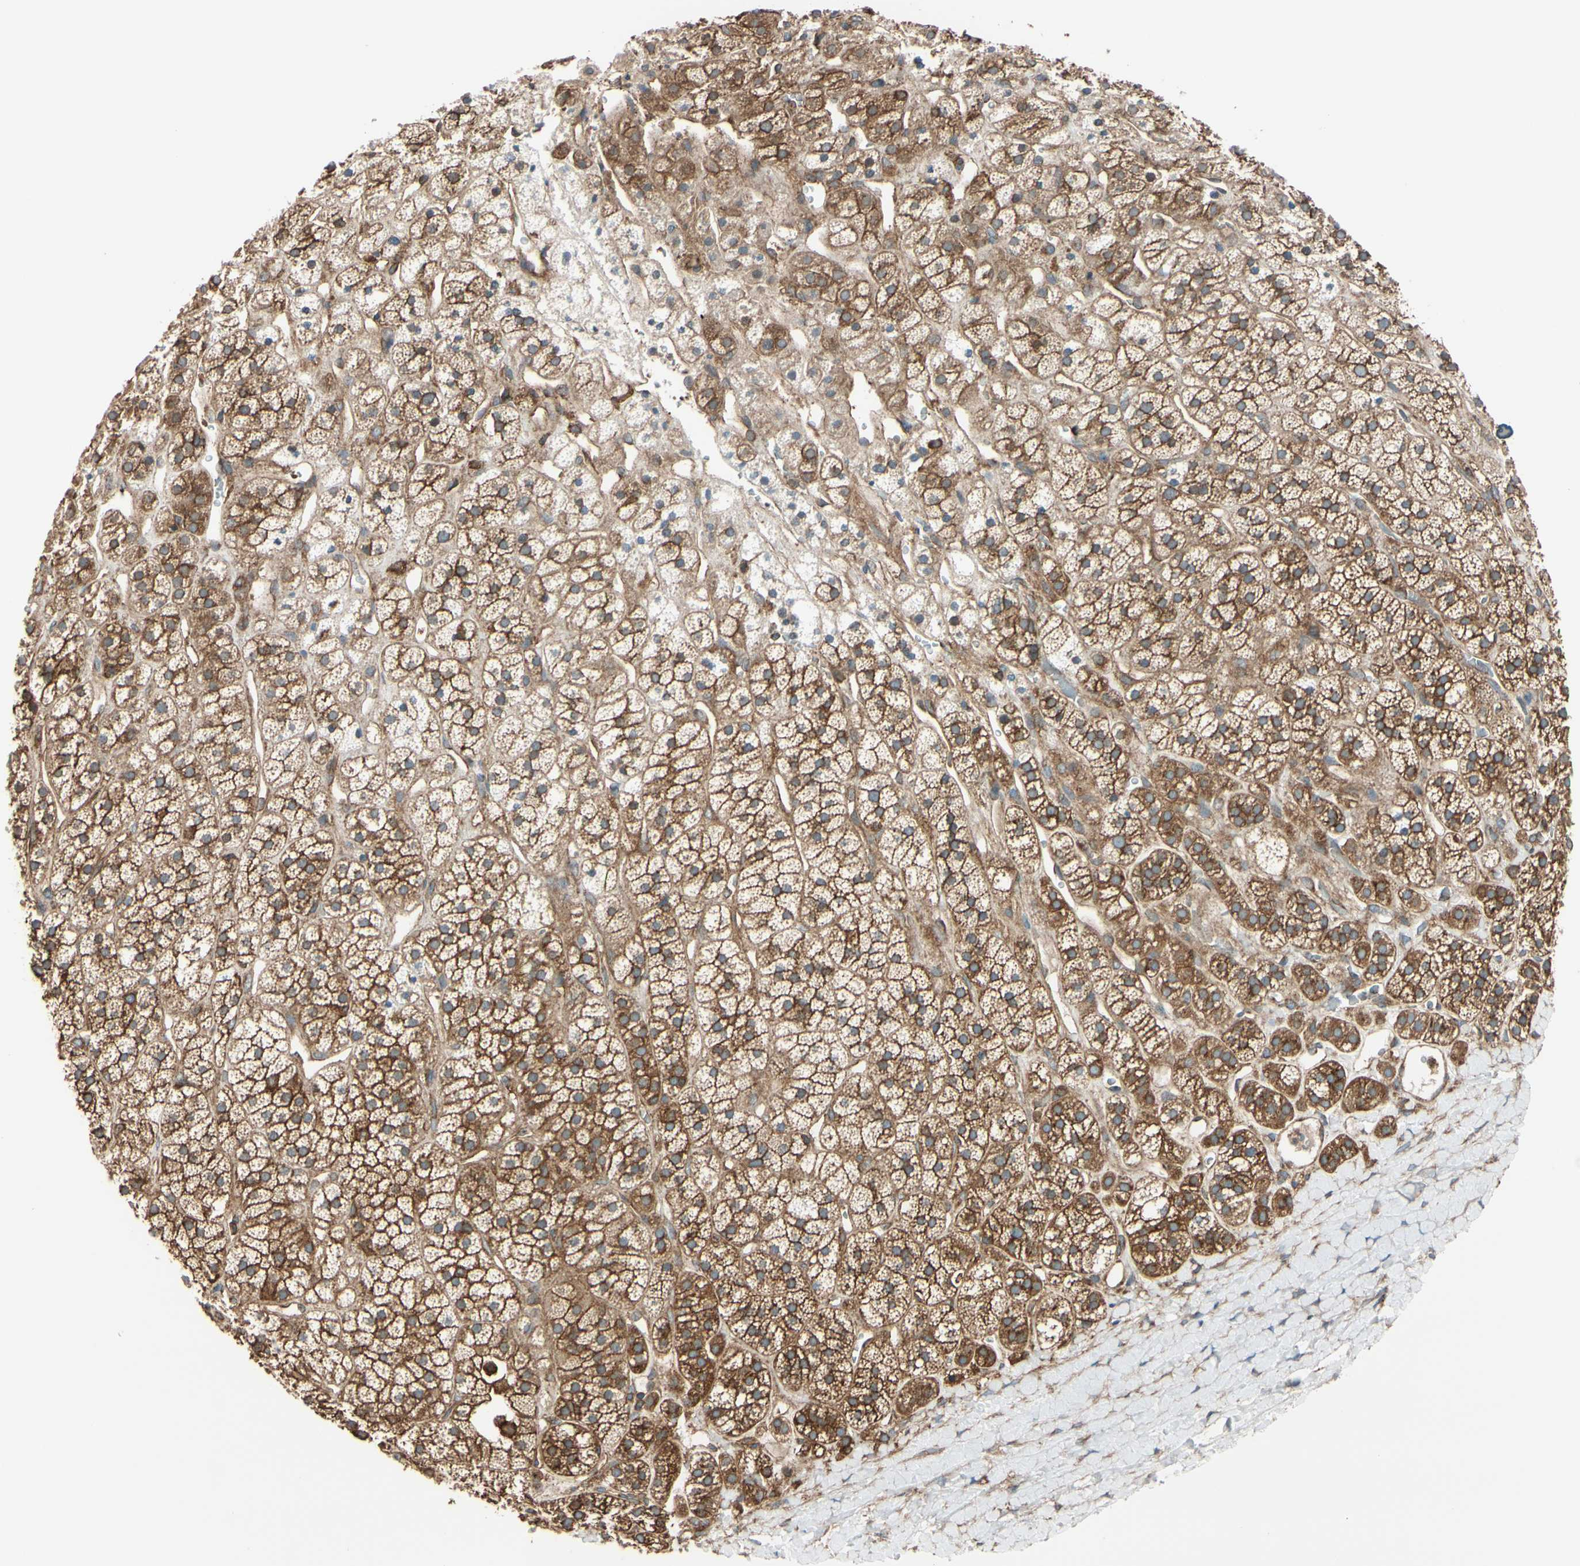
{"staining": {"intensity": "moderate", "quantity": ">75%", "location": "cytoplasmic/membranous"}, "tissue": "adrenal gland", "cell_type": "Glandular cells", "image_type": "normal", "snomed": [{"axis": "morphology", "description": "Normal tissue, NOS"}, {"axis": "topography", "description": "Adrenal gland"}], "caption": "The immunohistochemical stain shows moderate cytoplasmic/membranous staining in glandular cells of benign adrenal gland. The protein is shown in brown color, while the nuclei are stained blue.", "gene": "EPS15", "patient": {"sex": "male", "age": 56}}